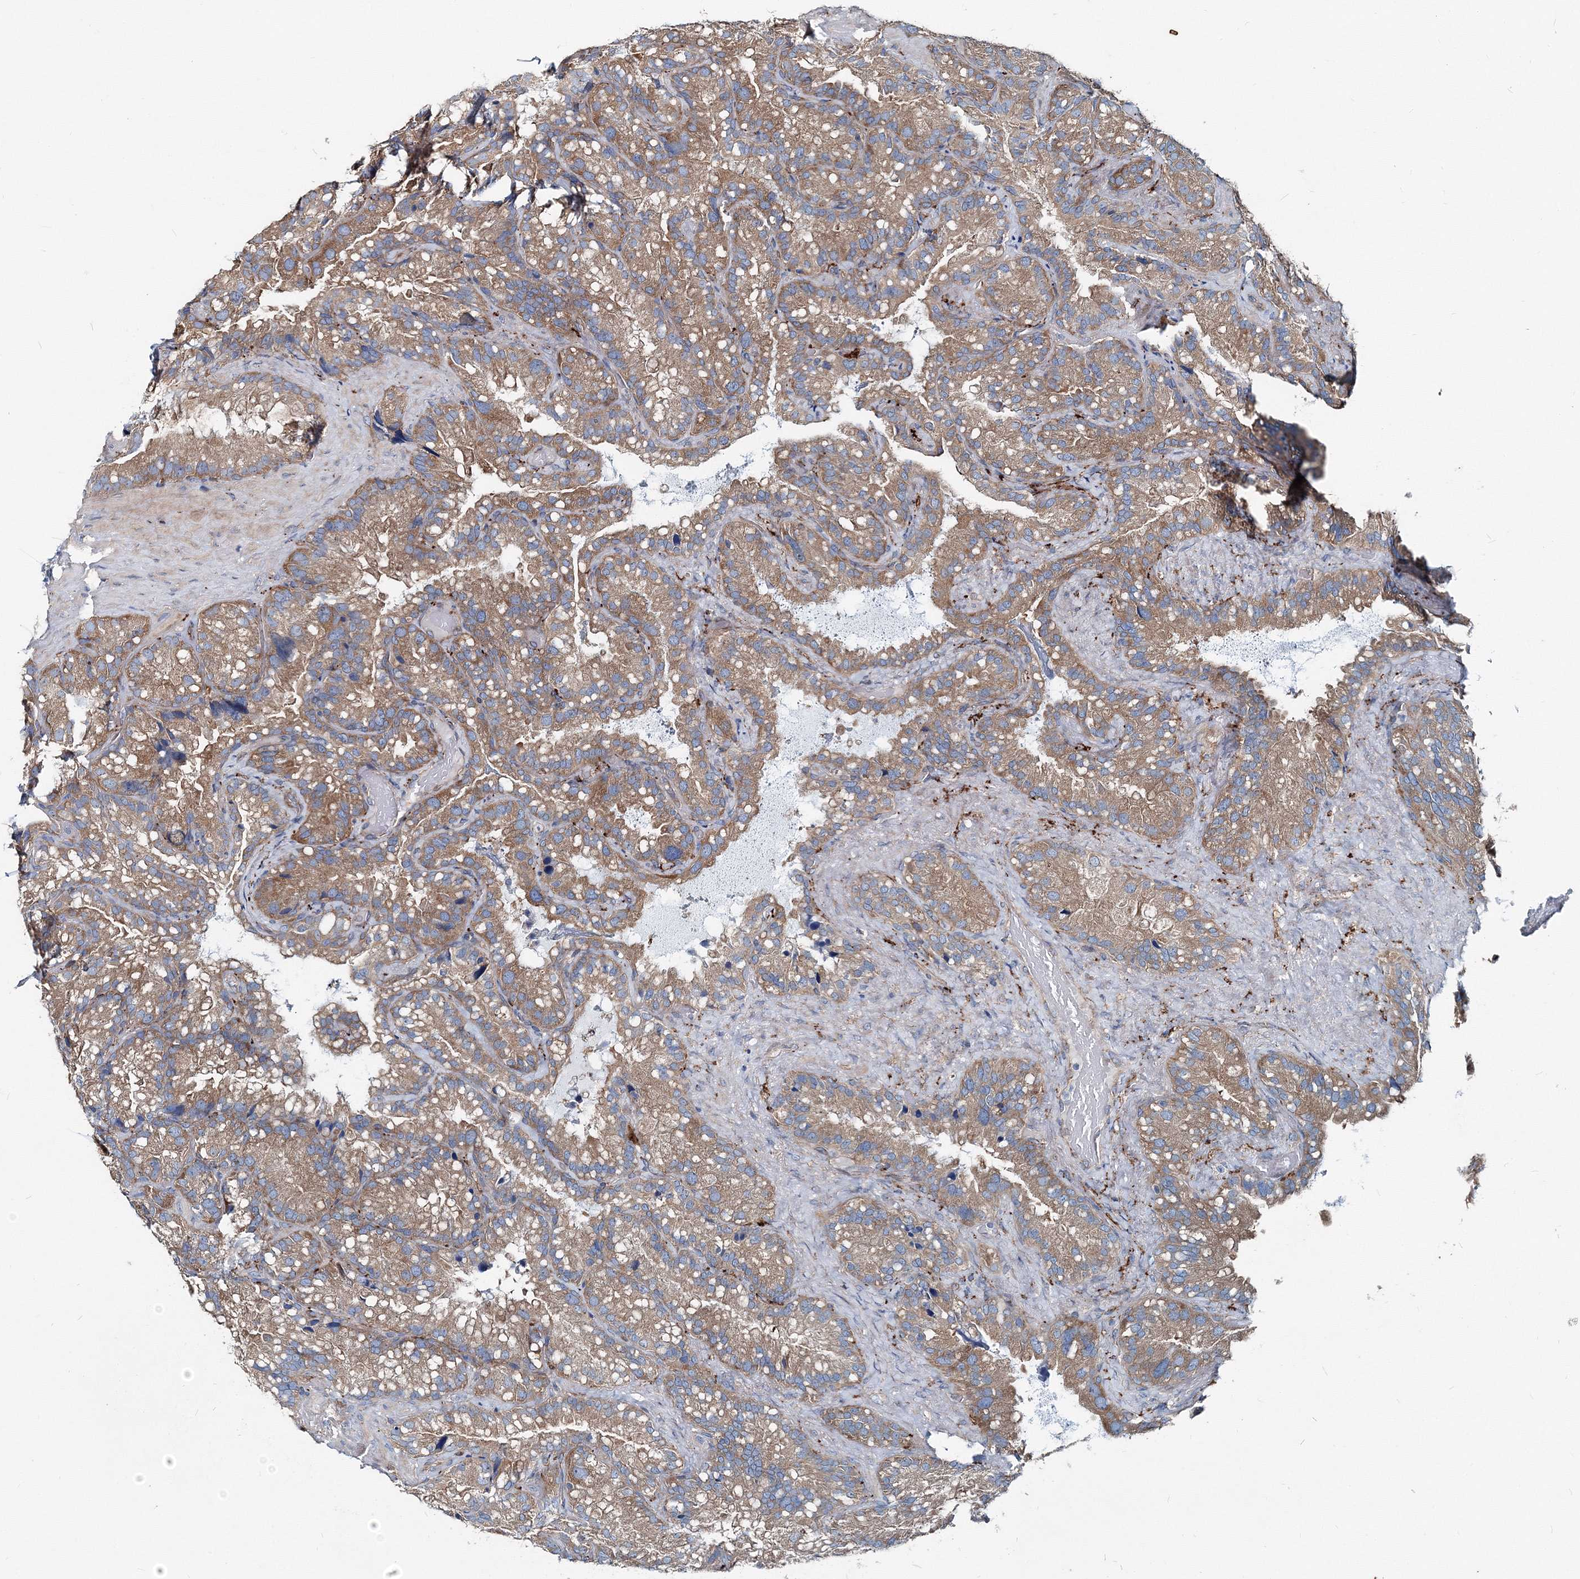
{"staining": {"intensity": "moderate", "quantity": ">75%", "location": "cytoplasmic/membranous"}, "tissue": "seminal vesicle", "cell_type": "Glandular cells", "image_type": "normal", "snomed": [{"axis": "morphology", "description": "Normal tissue, NOS"}, {"axis": "topography", "description": "Prostate"}, {"axis": "topography", "description": "Seminal veicle"}], "caption": "Protein staining of normal seminal vesicle exhibits moderate cytoplasmic/membranous positivity in approximately >75% of glandular cells. Ihc stains the protein in brown and the nuclei are stained blue.", "gene": "MPHOSPH9", "patient": {"sex": "male", "age": 68}}